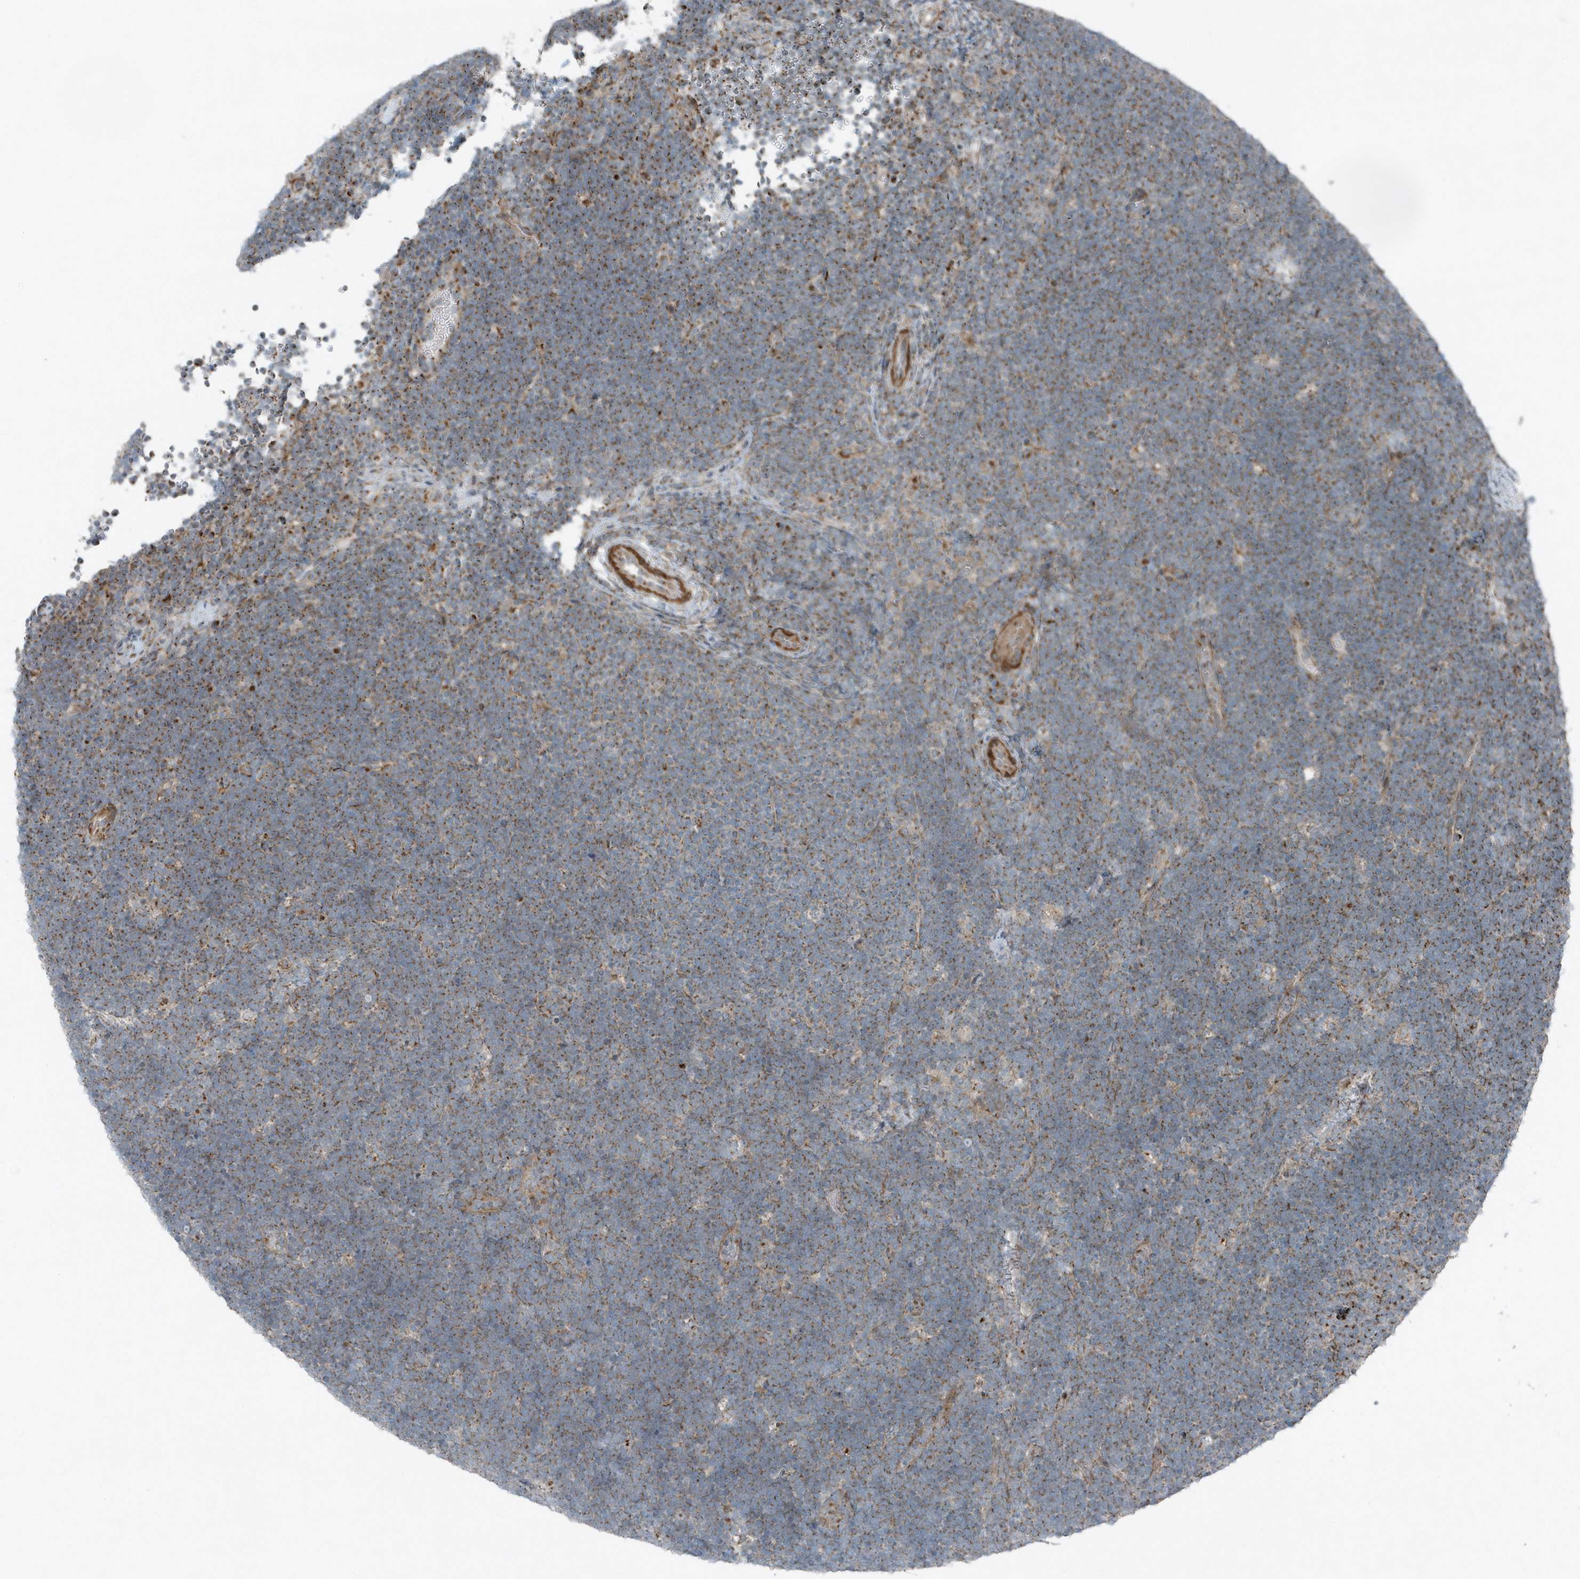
{"staining": {"intensity": "weak", "quantity": "25%-75%", "location": "cytoplasmic/membranous"}, "tissue": "lymphoma", "cell_type": "Tumor cells", "image_type": "cancer", "snomed": [{"axis": "morphology", "description": "Malignant lymphoma, non-Hodgkin's type, High grade"}, {"axis": "topography", "description": "Lymph node"}], "caption": "A histopathology image of lymphoma stained for a protein exhibits weak cytoplasmic/membranous brown staining in tumor cells. The staining is performed using DAB (3,3'-diaminobenzidine) brown chromogen to label protein expression. The nuclei are counter-stained blue using hematoxylin.", "gene": "GCC2", "patient": {"sex": "male", "age": 13}}